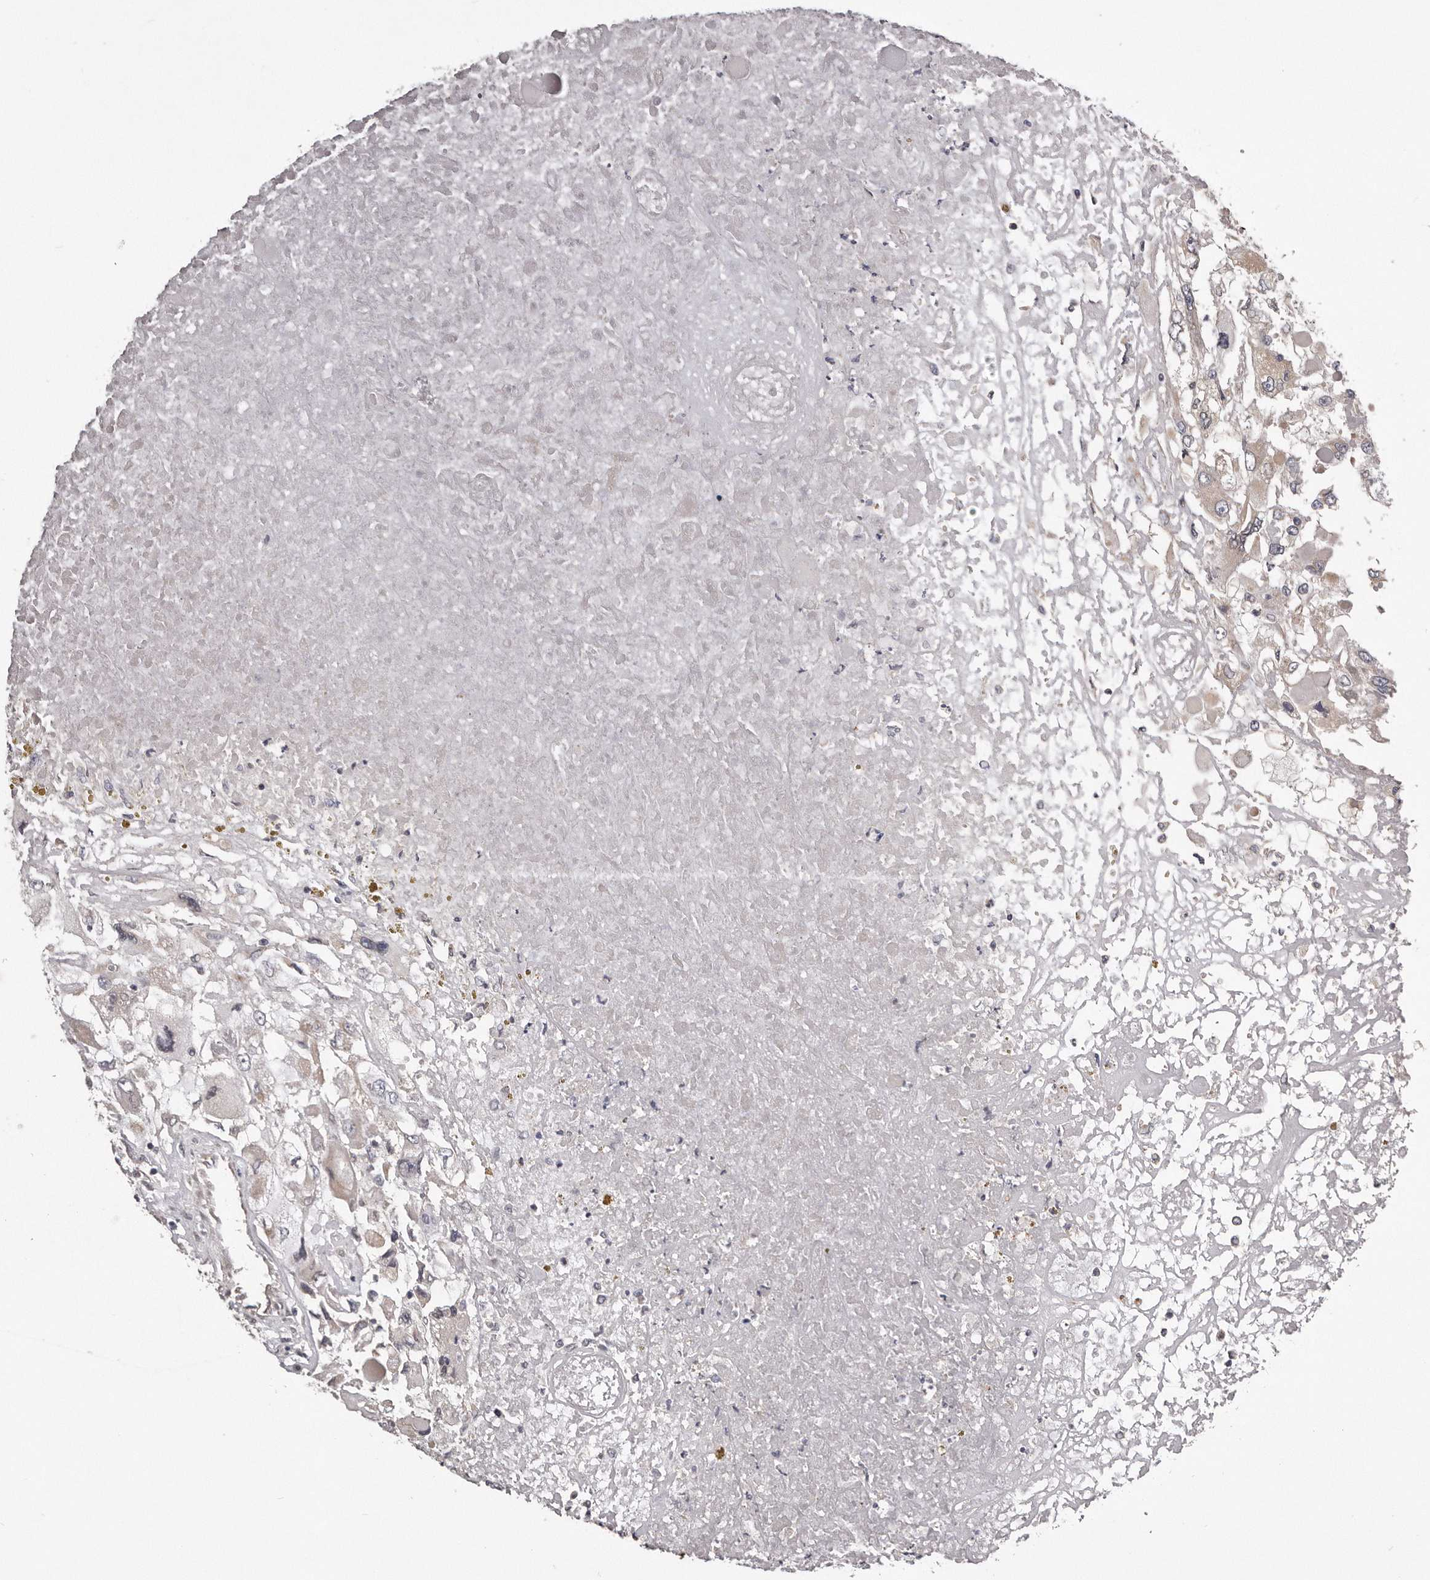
{"staining": {"intensity": "negative", "quantity": "none", "location": "none"}, "tissue": "renal cancer", "cell_type": "Tumor cells", "image_type": "cancer", "snomed": [{"axis": "morphology", "description": "Adenocarcinoma, NOS"}, {"axis": "topography", "description": "Kidney"}], "caption": "This is an IHC image of human renal cancer (adenocarcinoma). There is no expression in tumor cells.", "gene": "ARMCX1", "patient": {"sex": "female", "age": 52}}